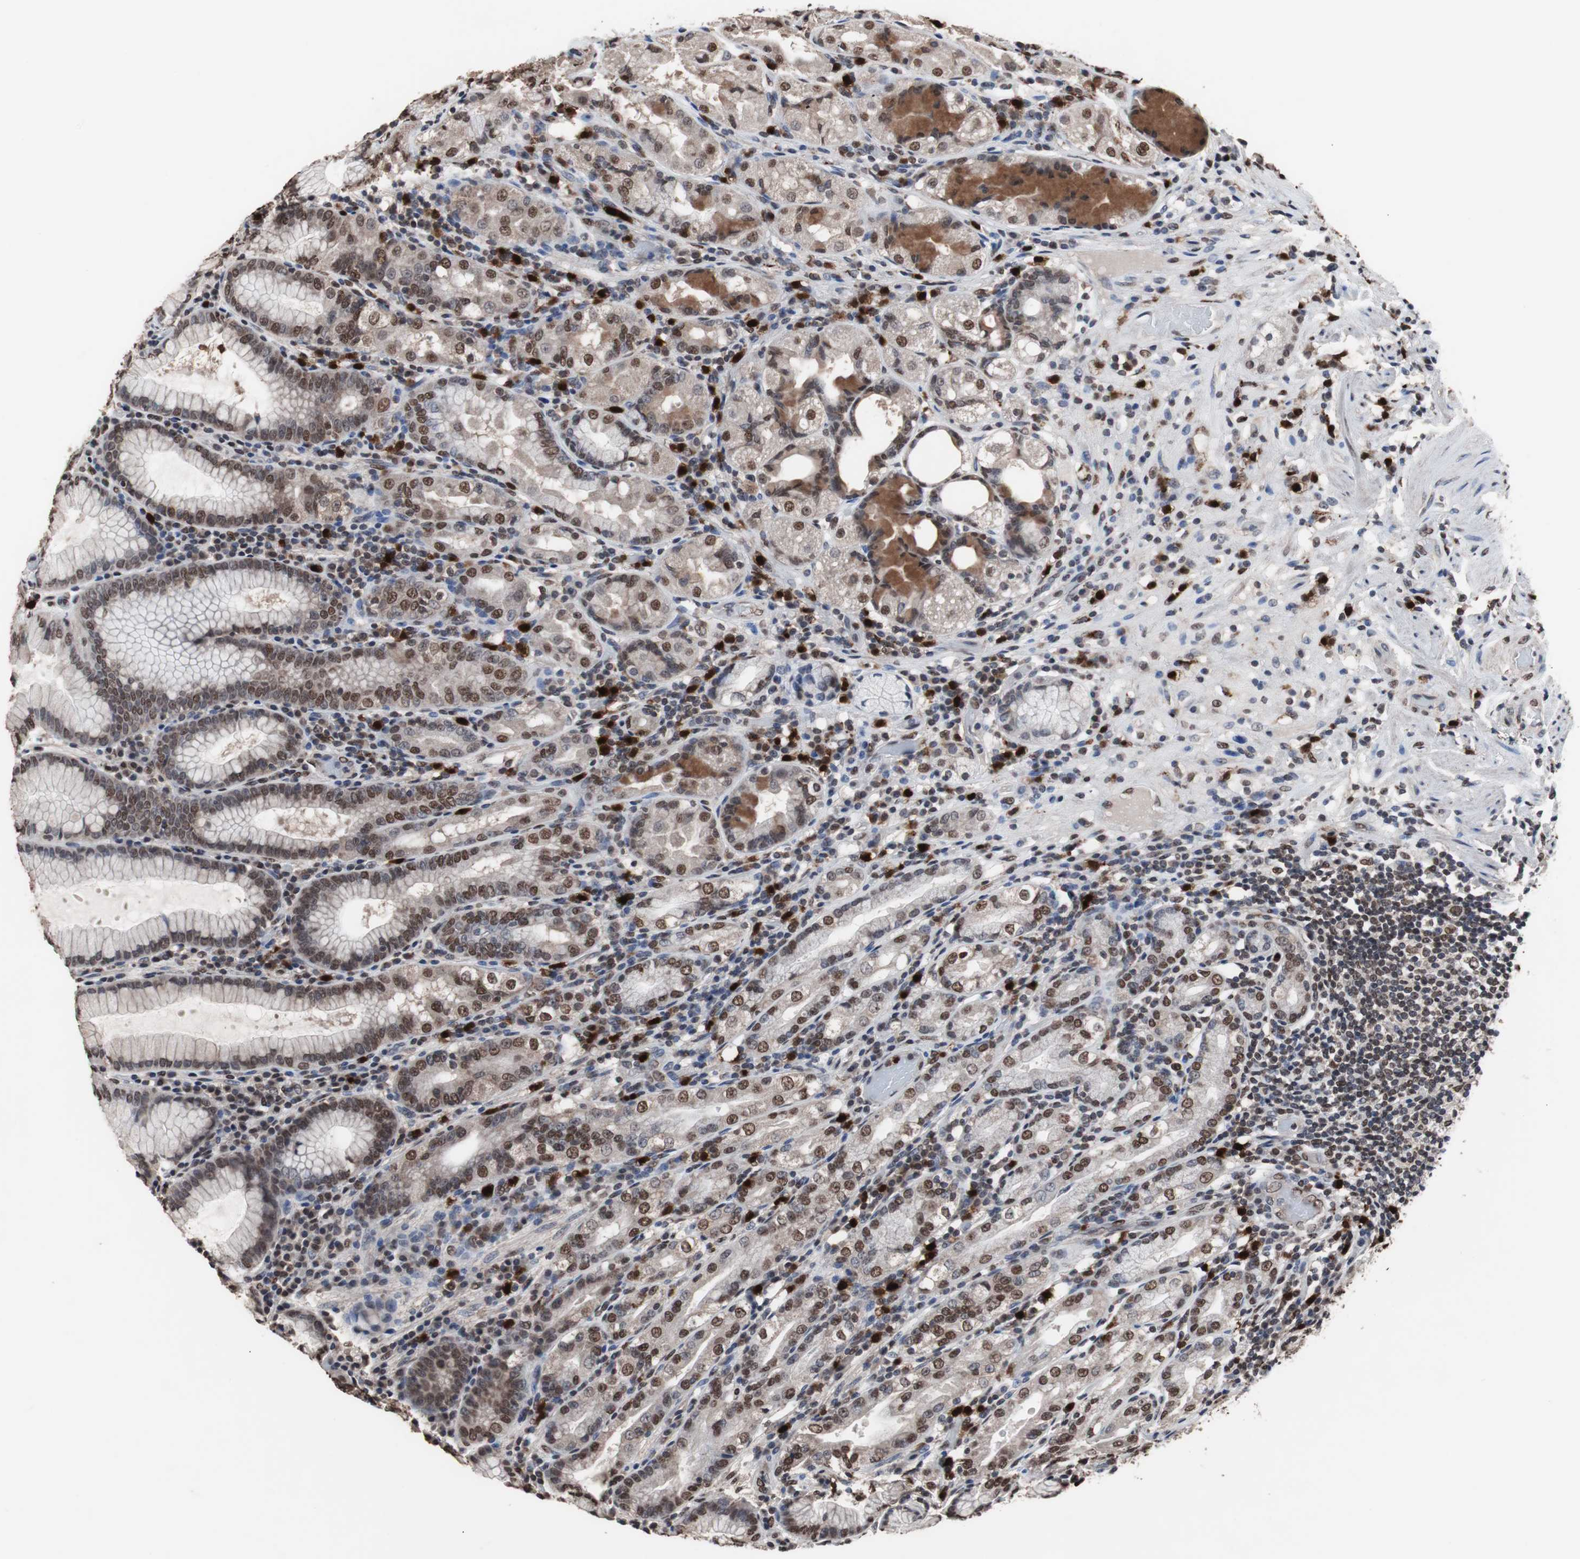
{"staining": {"intensity": "moderate", "quantity": ">75%", "location": "cytoplasmic/membranous,nuclear"}, "tissue": "stomach", "cell_type": "Glandular cells", "image_type": "normal", "snomed": [{"axis": "morphology", "description": "Normal tissue, NOS"}, {"axis": "topography", "description": "Stomach, lower"}], "caption": "Immunohistochemistry image of unremarkable stomach: human stomach stained using IHC displays medium levels of moderate protein expression localized specifically in the cytoplasmic/membranous,nuclear of glandular cells, appearing as a cytoplasmic/membranous,nuclear brown color.", "gene": "MED27", "patient": {"sex": "female", "age": 76}}